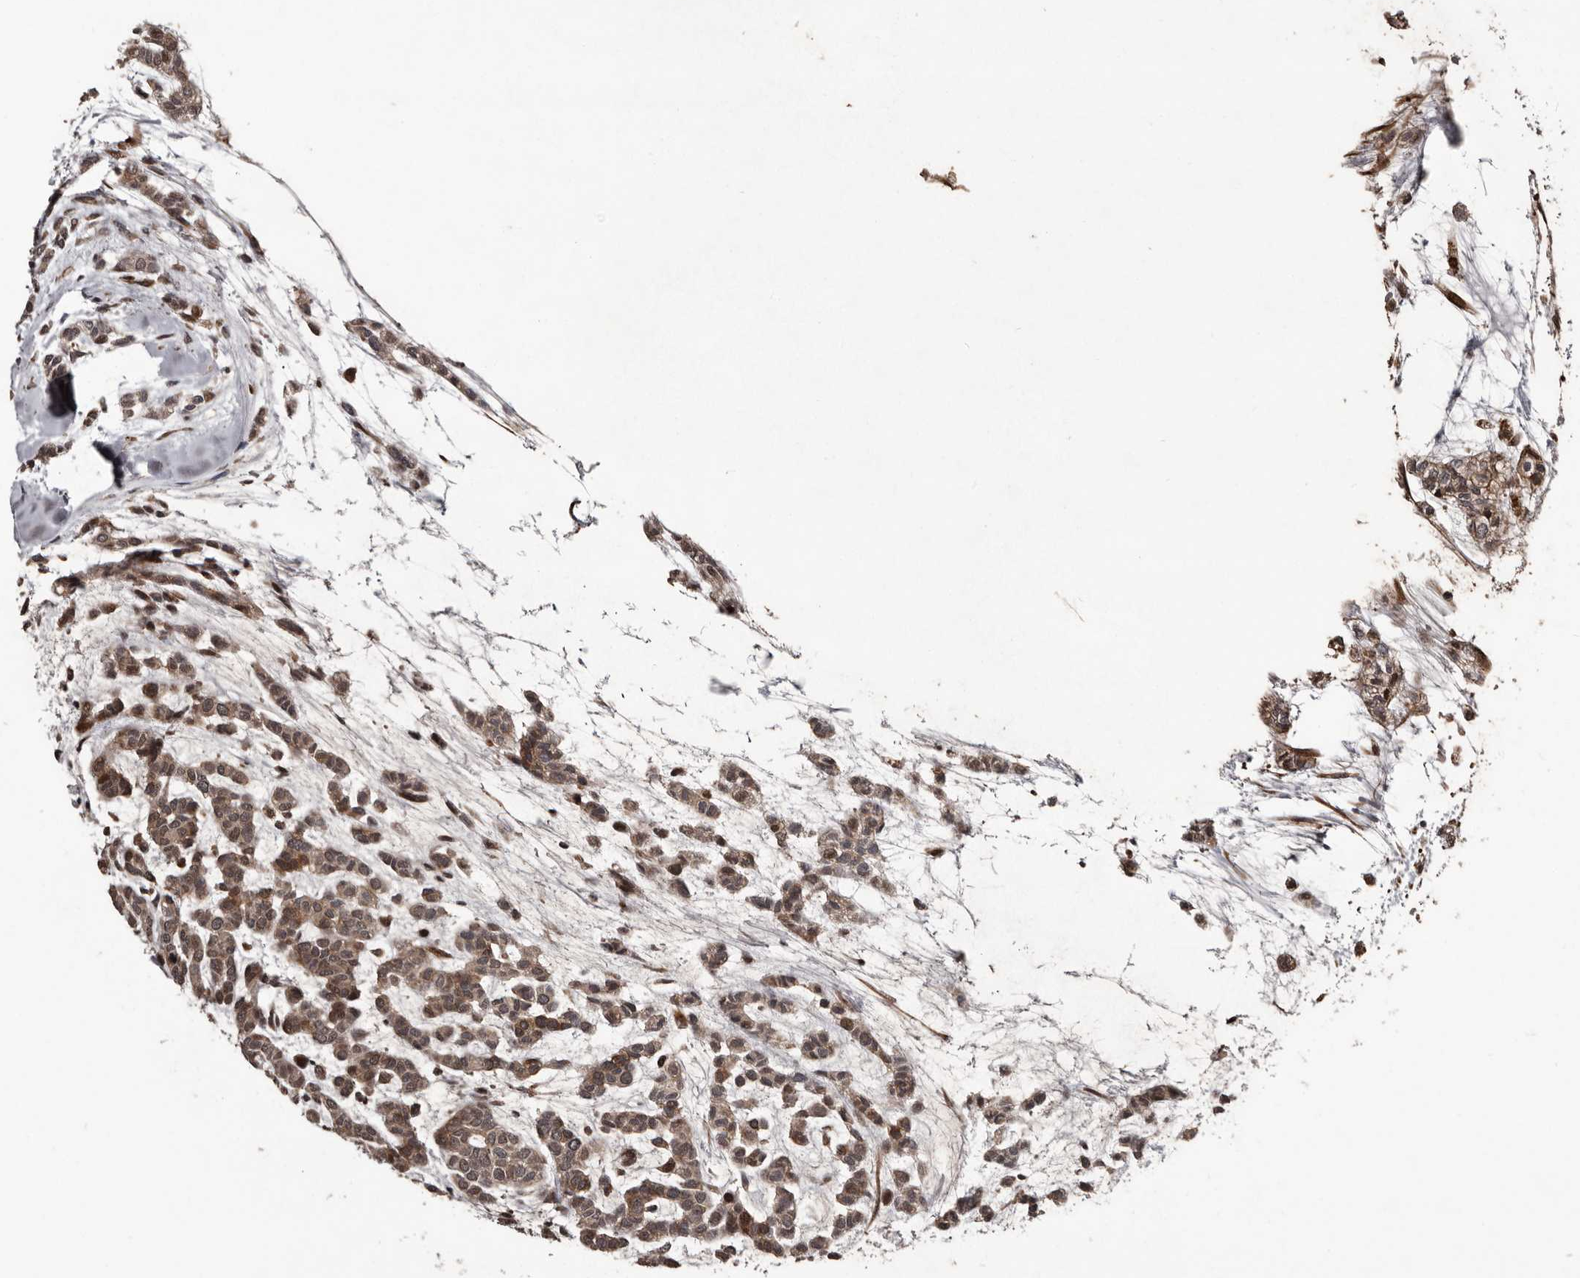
{"staining": {"intensity": "moderate", "quantity": ">75%", "location": "cytoplasmic/membranous,nuclear"}, "tissue": "head and neck cancer", "cell_type": "Tumor cells", "image_type": "cancer", "snomed": [{"axis": "morphology", "description": "Adenocarcinoma, NOS"}, {"axis": "morphology", "description": "Adenoma, NOS"}, {"axis": "topography", "description": "Head-Neck"}], "caption": "Head and neck cancer stained for a protein (brown) exhibits moderate cytoplasmic/membranous and nuclear positive staining in about >75% of tumor cells.", "gene": "SERTAD4", "patient": {"sex": "female", "age": 55}}